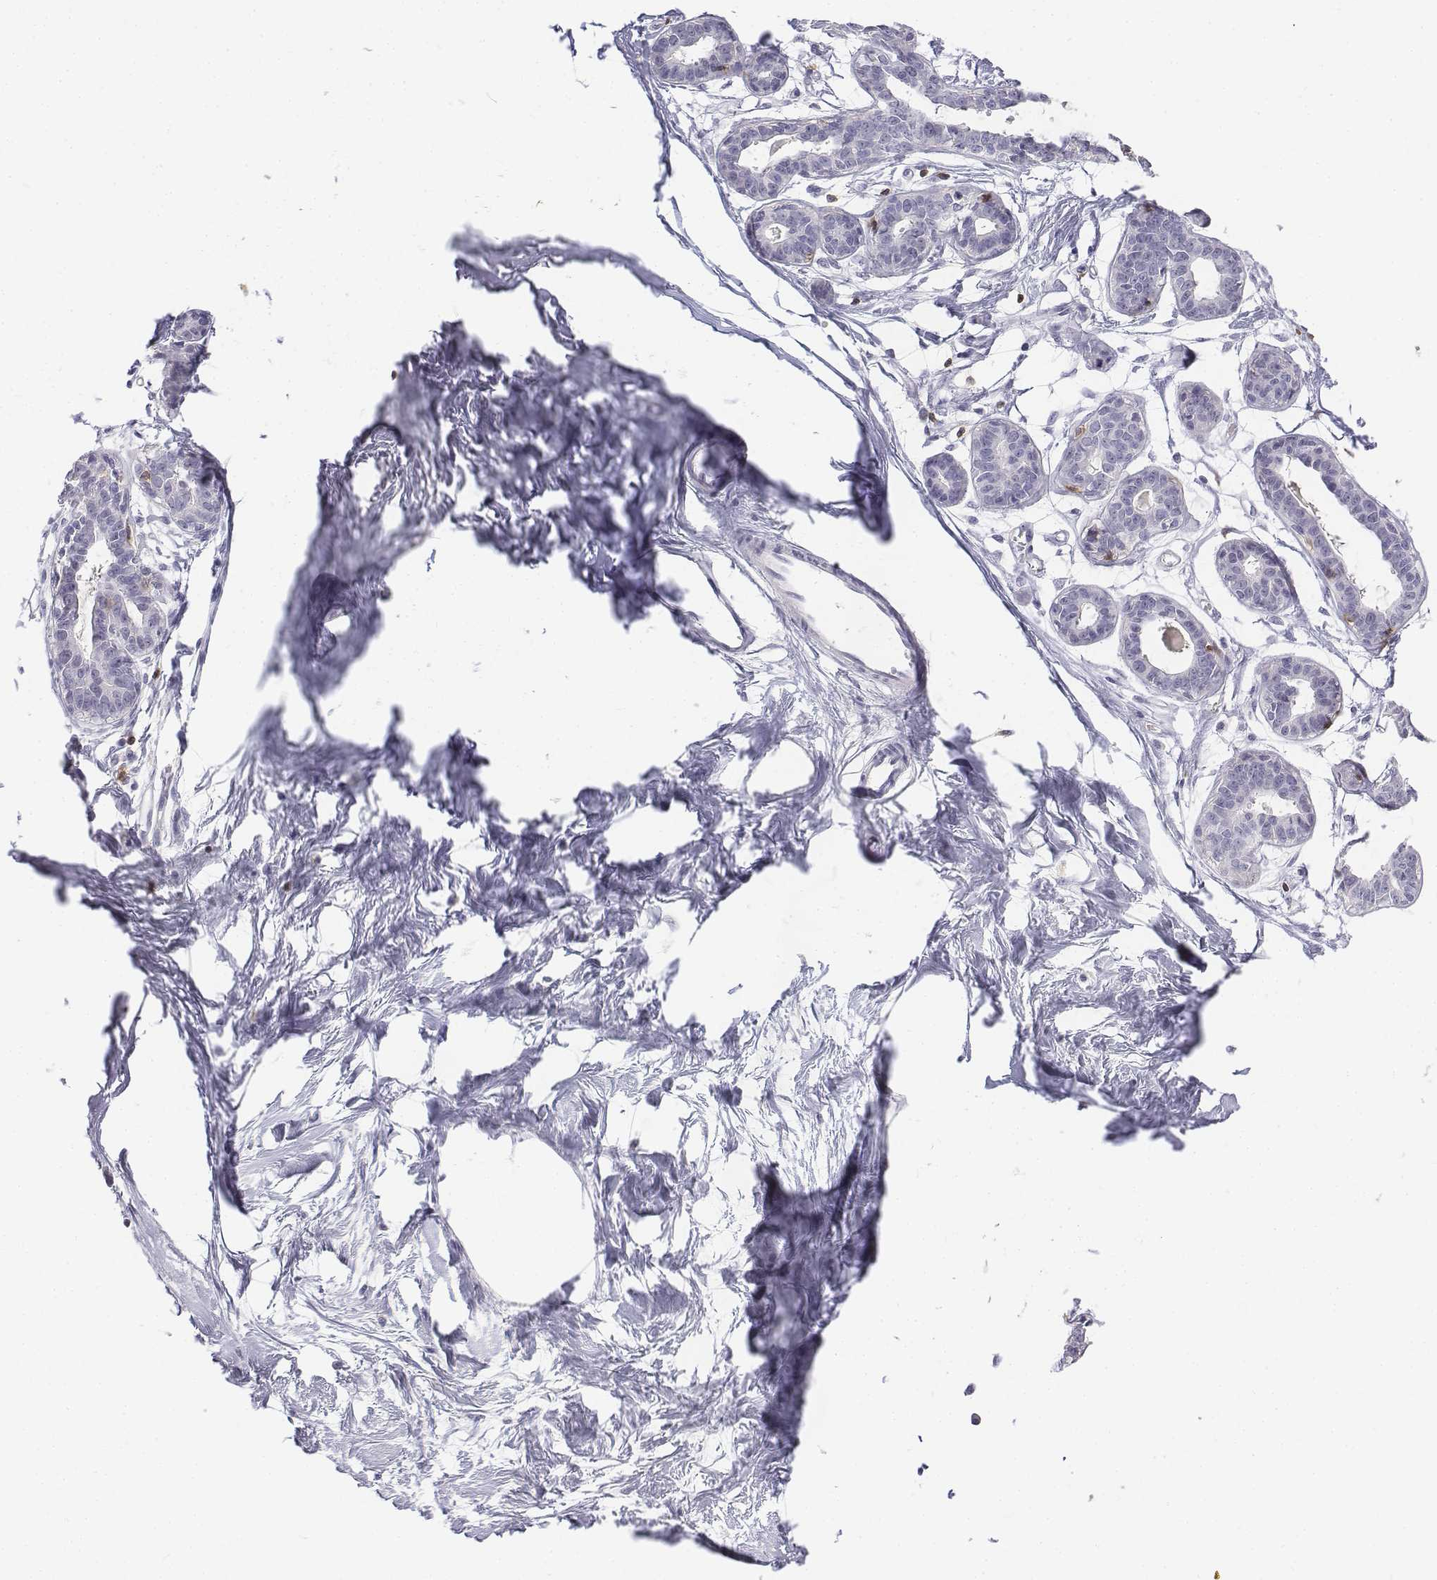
{"staining": {"intensity": "negative", "quantity": "none", "location": "none"}, "tissue": "breast", "cell_type": "Adipocytes", "image_type": "normal", "snomed": [{"axis": "morphology", "description": "Normal tissue, NOS"}, {"axis": "topography", "description": "Breast"}], "caption": "IHC of normal human breast shows no staining in adipocytes.", "gene": "CD3E", "patient": {"sex": "female", "age": 45}}